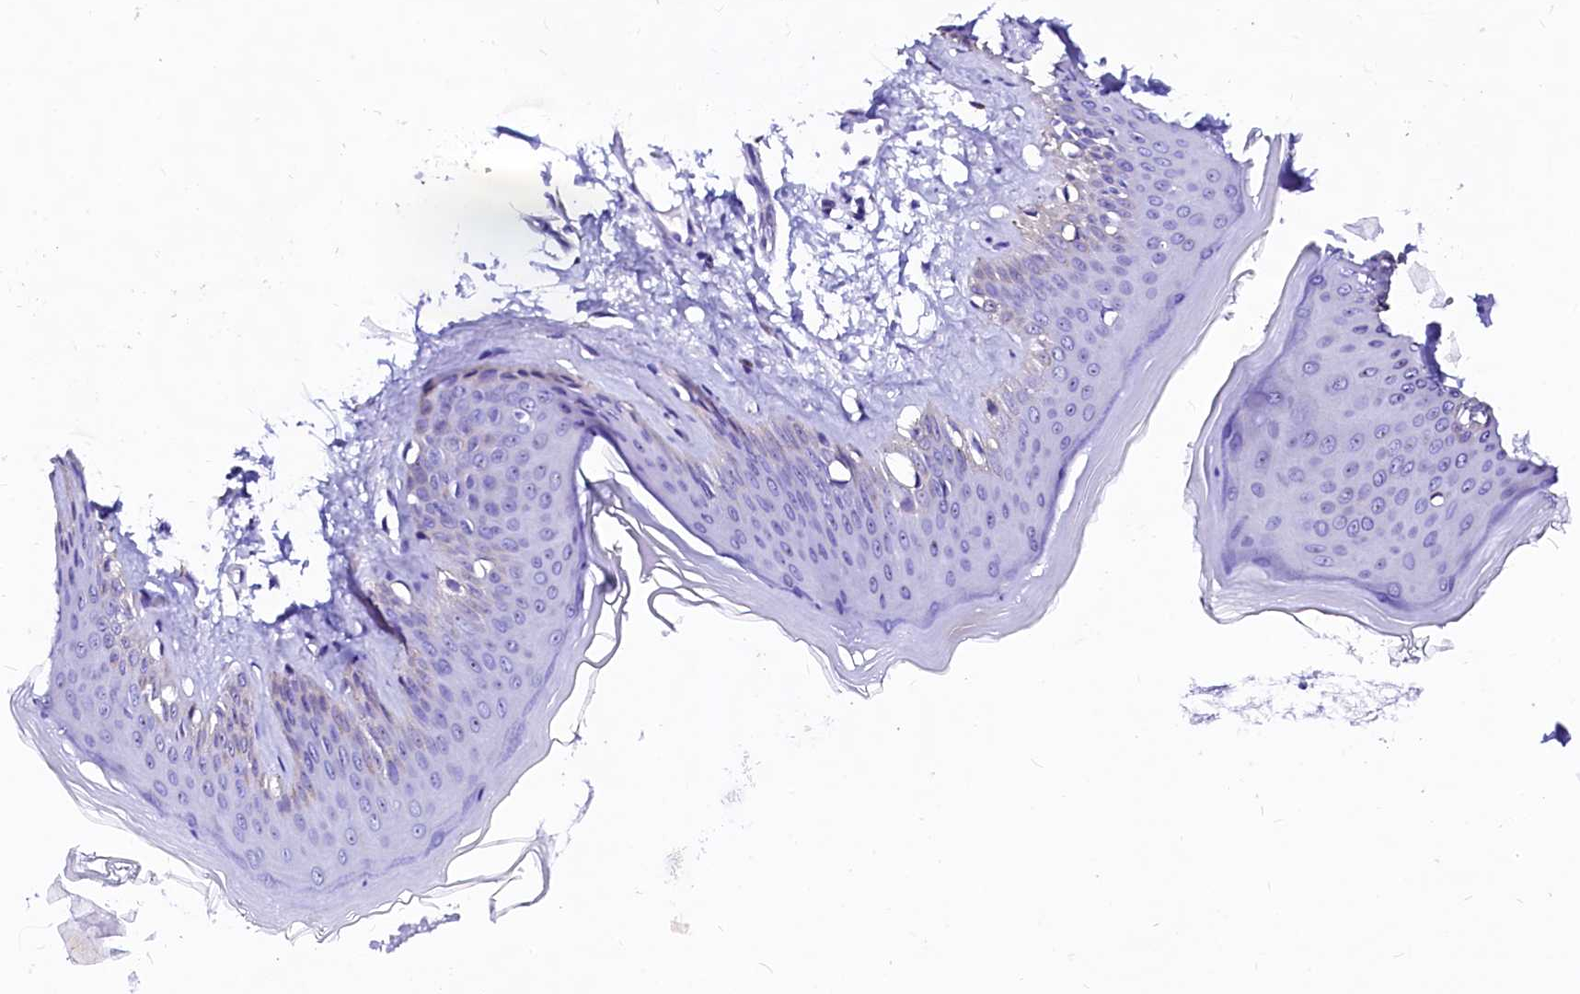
{"staining": {"intensity": "negative", "quantity": "none", "location": "none"}, "tissue": "skin", "cell_type": "Fibroblasts", "image_type": "normal", "snomed": [{"axis": "morphology", "description": "Normal tissue, NOS"}, {"axis": "topography", "description": "Skin"}], "caption": "Immunohistochemical staining of unremarkable skin demonstrates no significant expression in fibroblasts. The staining was performed using DAB (3,3'-diaminobenzidine) to visualize the protein expression in brown, while the nuclei were stained in blue with hematoxylin (Magnification: 20x).", "gene": "SFR1", "patient": {"sex": "female", "age": 27}}